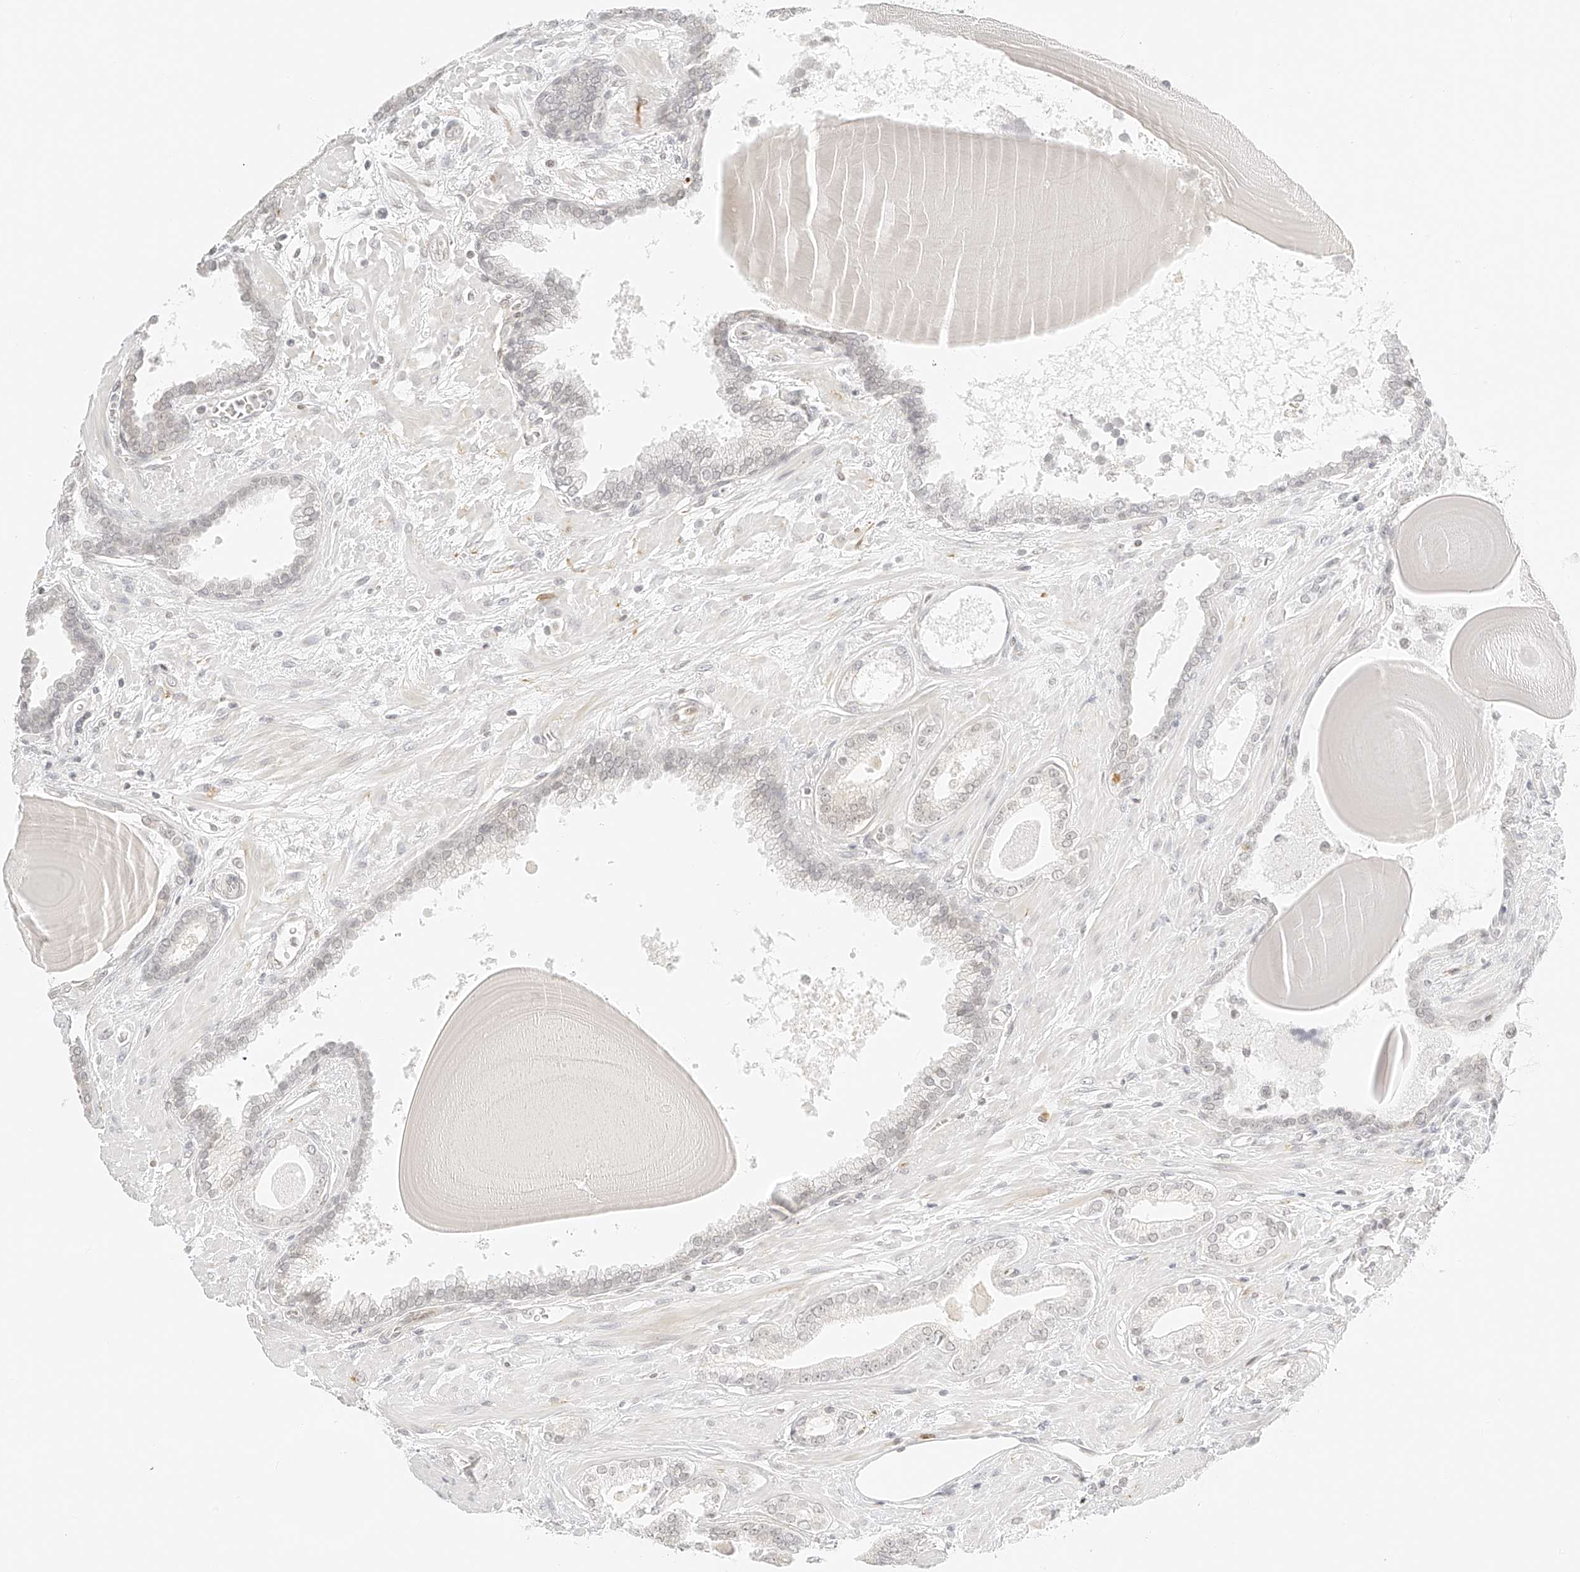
{"staining": {"intensity": "negative", "quantity": "none", "location": "none"}, "tissue": "prostate cancer", "cell_type": "Tumor cells", "image_type": "cancer", "snomed": [{"axis": "morphology", "description": "Adenocarcinoma, Low grade"}, {"axis": "topography", "description": "Prostate"}], "caption": "There is no significant staining in tumor cells of prostate cancer.", "gene": "ZFP69", "patient": {"sex": "male", "age": 70}}